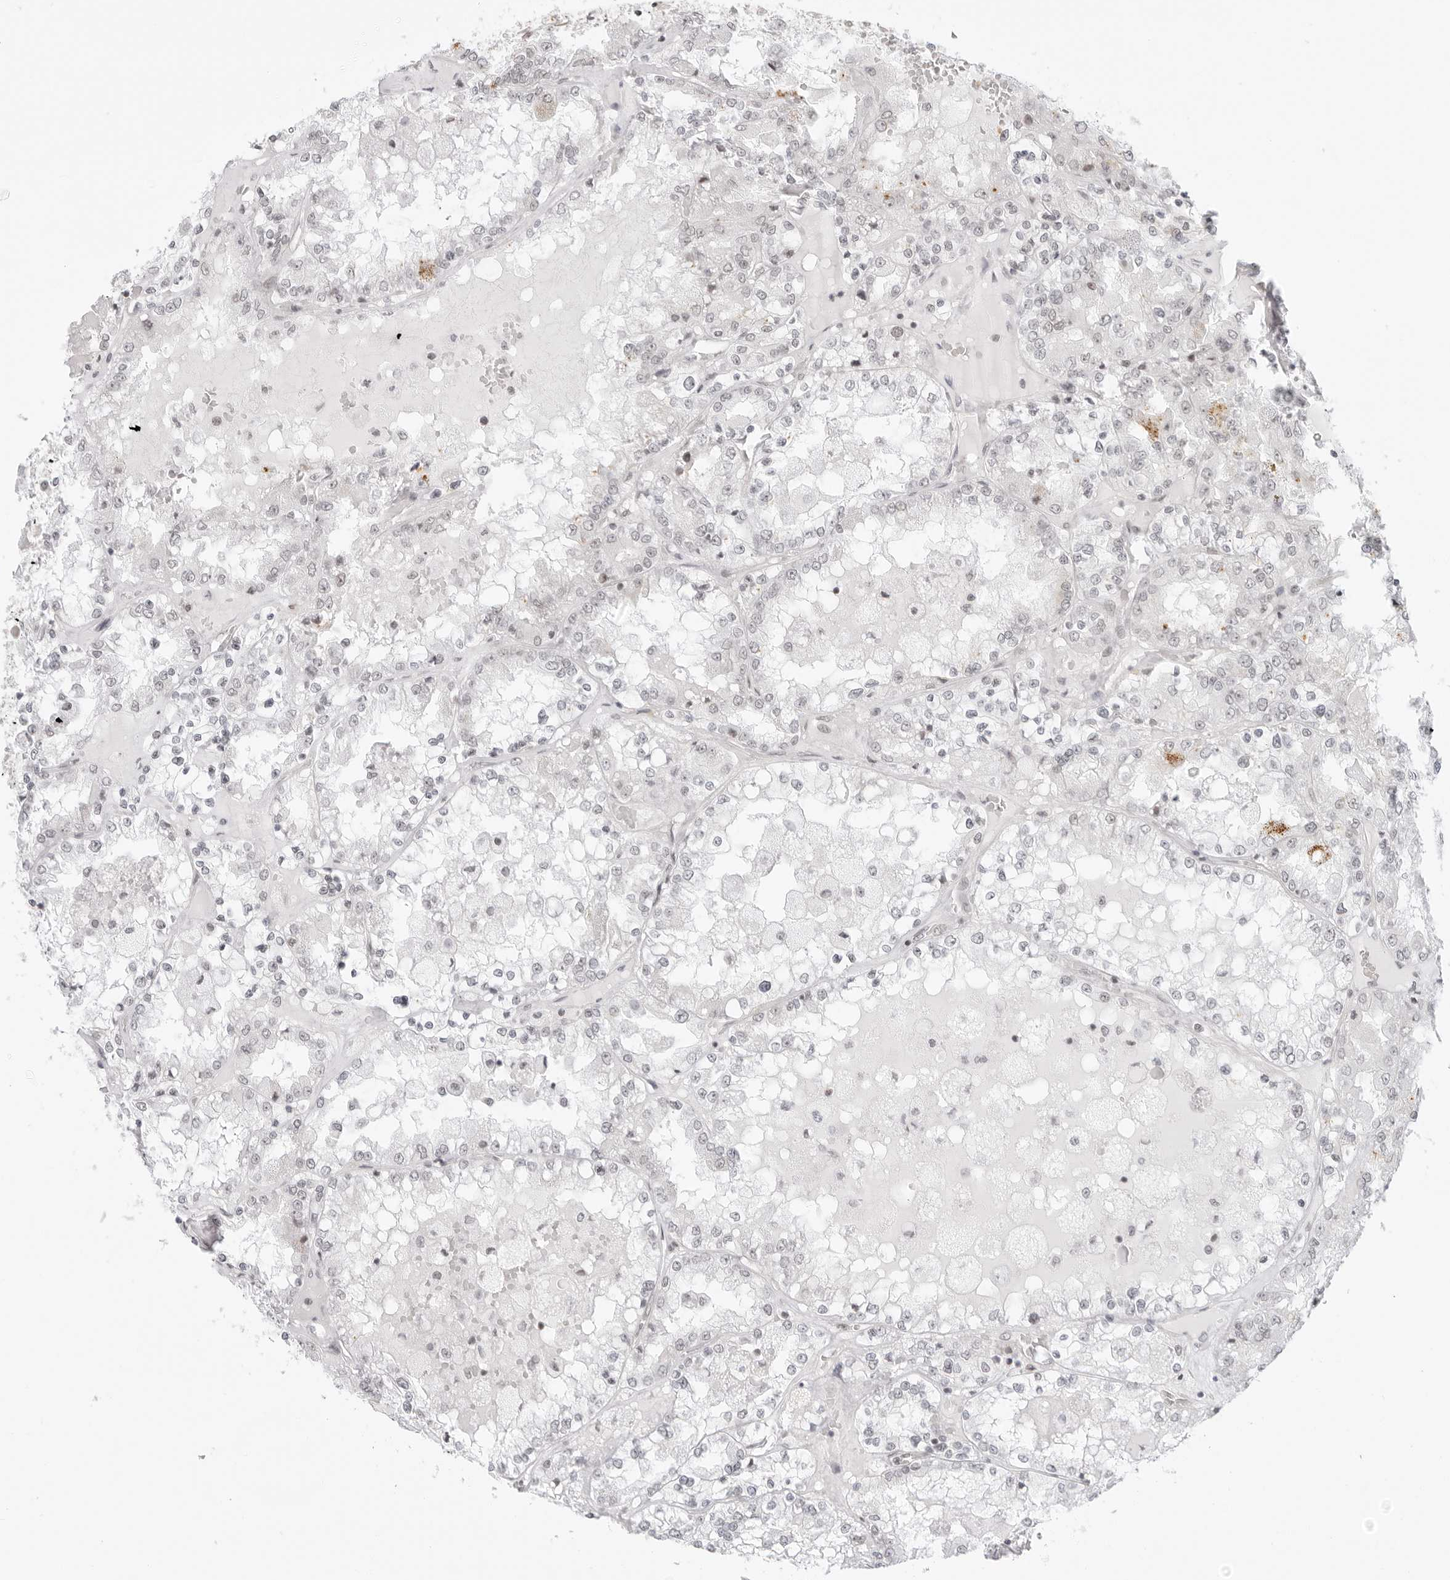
{"staining": {"intensity": "negative", "quantity": "none", "location": "none"}, "tissue": "renal cancer", "cell_type": "Tumor cells", "image_type": "cancer", "snomed": [{"axis": "morphology", "description": "Adenocarcinoma, NOS"}, {"axis": "topography", "description": "Kidney"}], "caption": "Protein analysis of renal cancer (adenocarcinoma) reveals no significant expression in tumor cells. (Stains: DAB immunohistochemistry with hematoxylin counter stain, Microscopy: brightfield microscopy at high magnification).", "gene": "TCIM", "patient": {"sex": "female", "age": 56}}